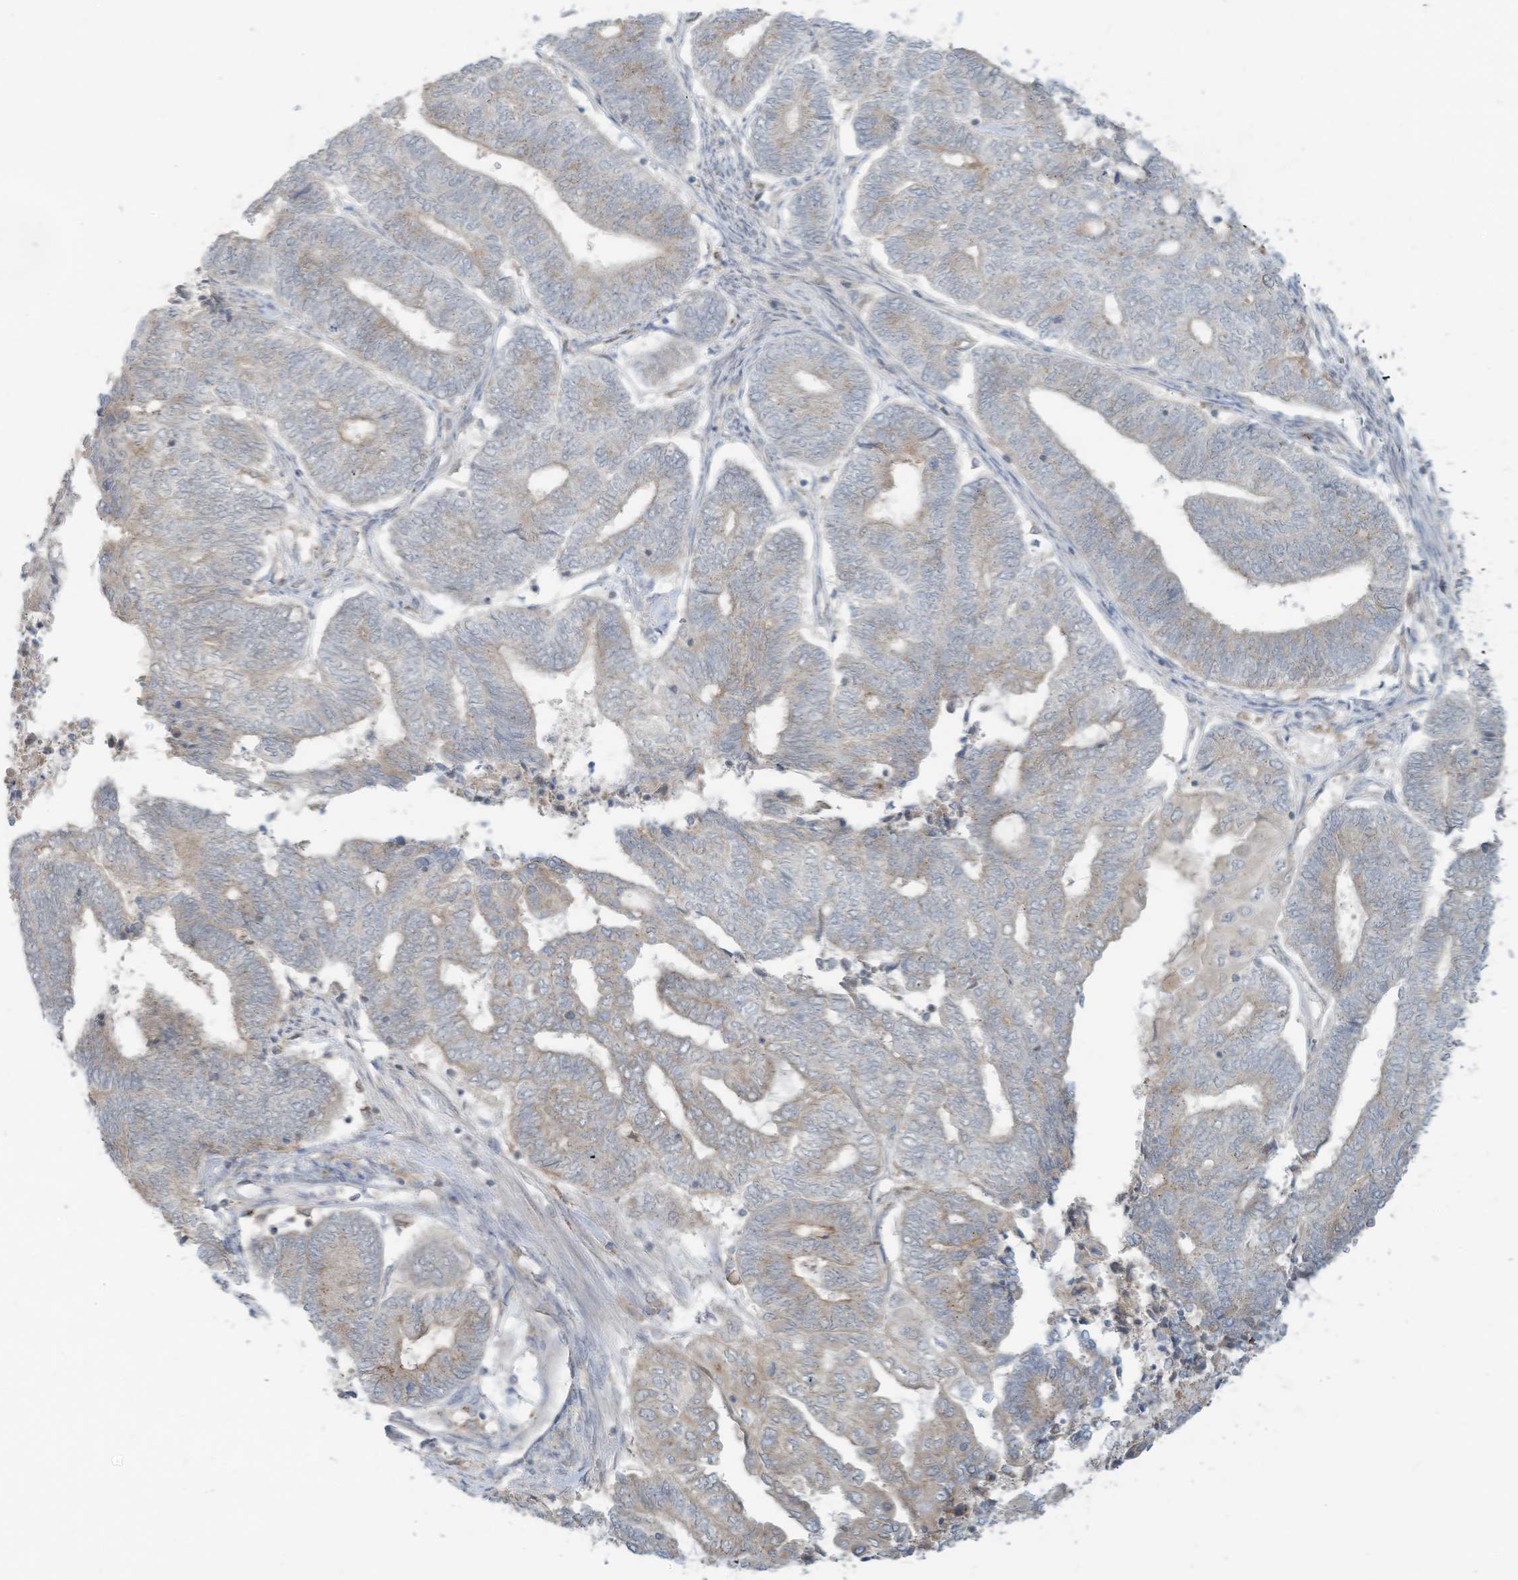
{"staining": {"intensity": "weak", "quantity": "<25%", "location": "cytoplasmic/membranous"}, "tissue": "endometrial cancer", "cell_type": "Tumor cells", "image_type": "cancer", "snomed": [{"axis": "morphology", "description": "Adenocarcinoma, NOS"}, {"axis": "topography", "description": "Uterus"}, {"axis": "topography", "description": "Endometrium"}], "caption": "A micrograph of human endometrial cancer is negative for staining in tumor cells.", "gene": "PARVG", "patient": {"sex": "female", "age": 70}}